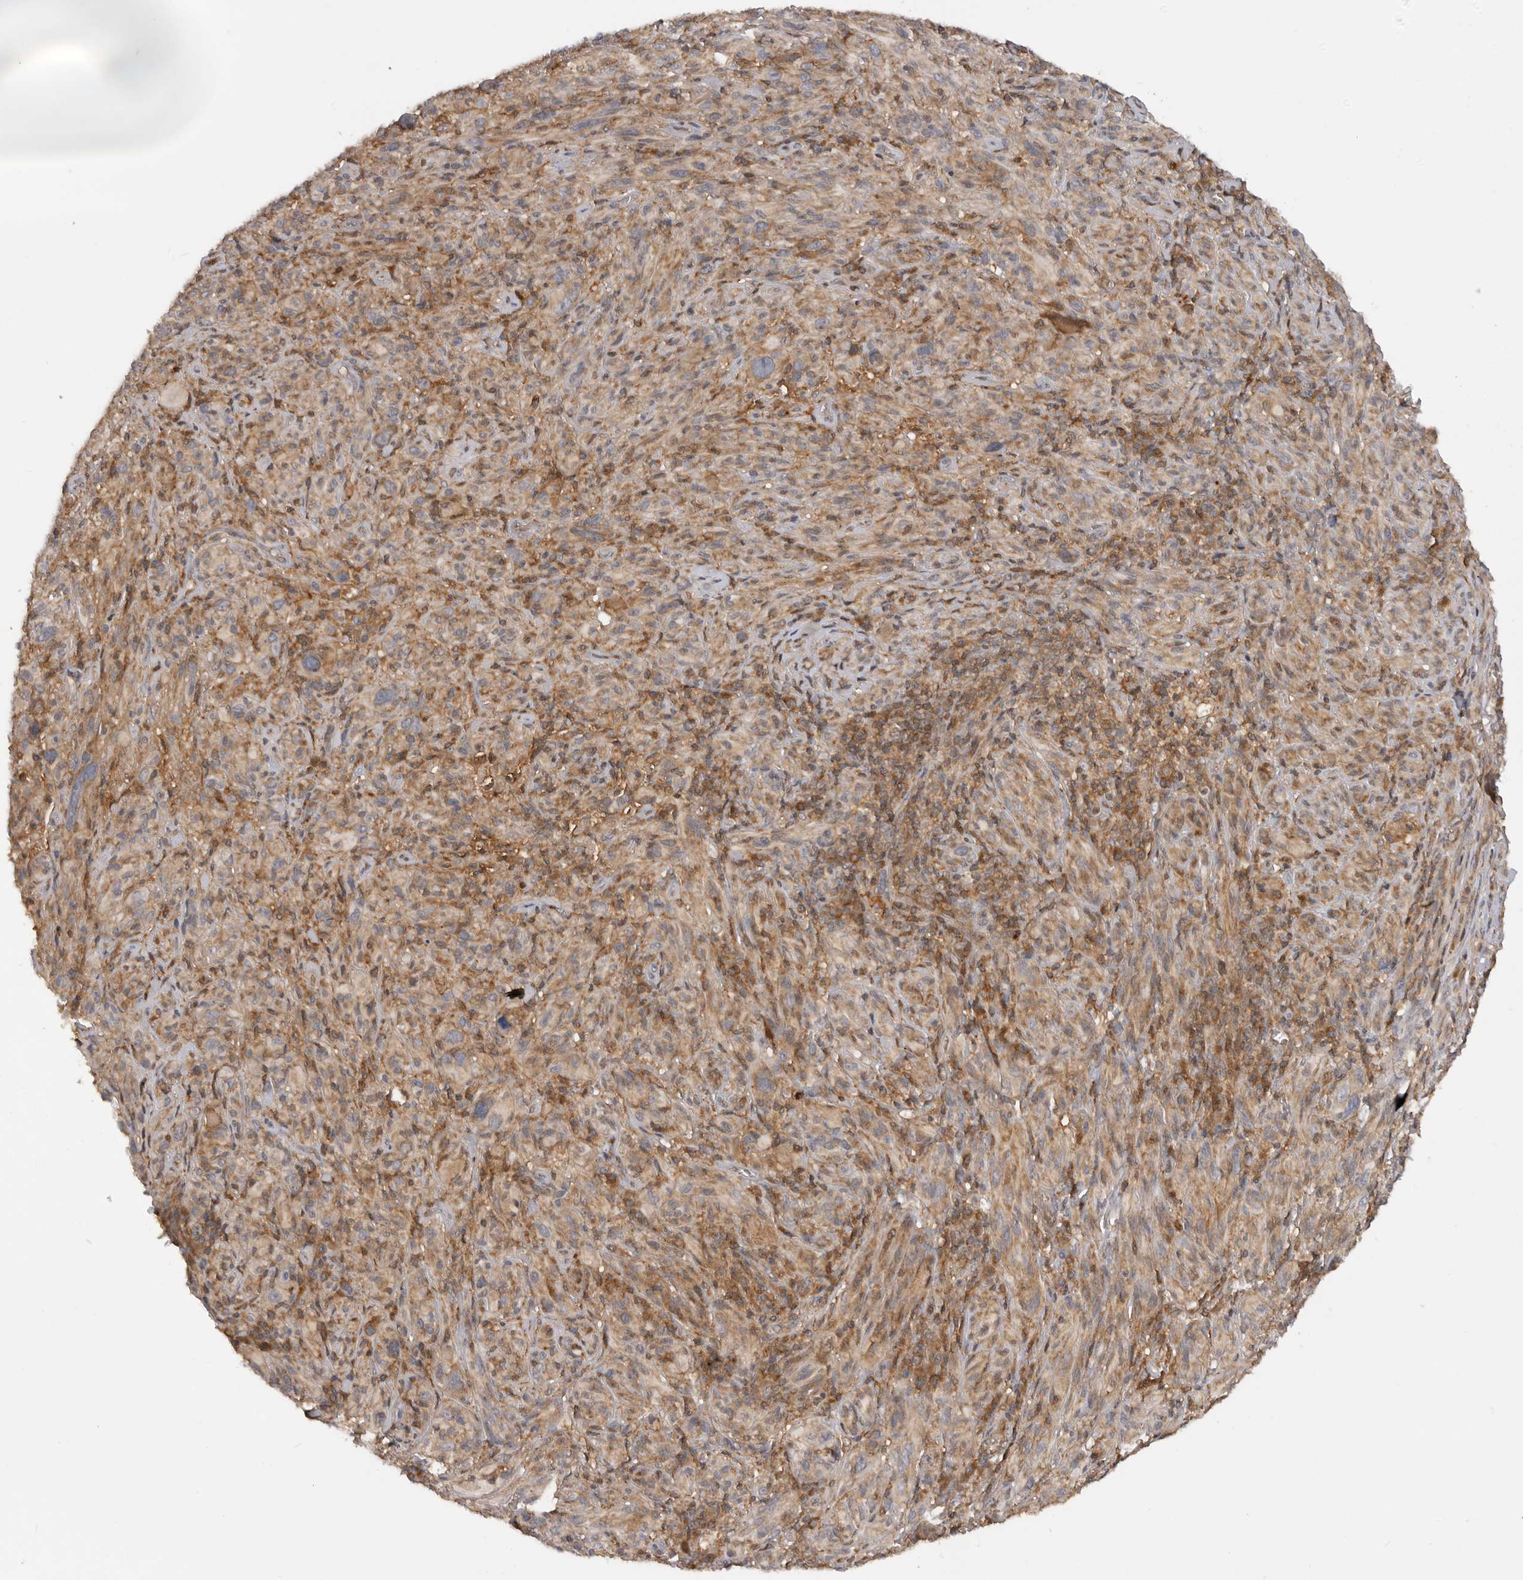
{"staining": {"intensity": "moderate", "quantity": ">75%", "location": "cytoplasmic/membranous"}, "tissue": "melanoma", "cell_type": "Tumor cells", "image_type": "cancer", "snomed": [{"axis": "morphology", "description": "Malignant melanoma, NOS"}, {"axis": "topography", "description": "Skin of head"}], "caption": "This micrograph demonstrates IHC staining of human melanoma, with medium moderate cytoplasmic/membranous staining in about >75% of tumor cells.", "gene": "TRIM56", "patient": {"sex": "male", "age": 96}}